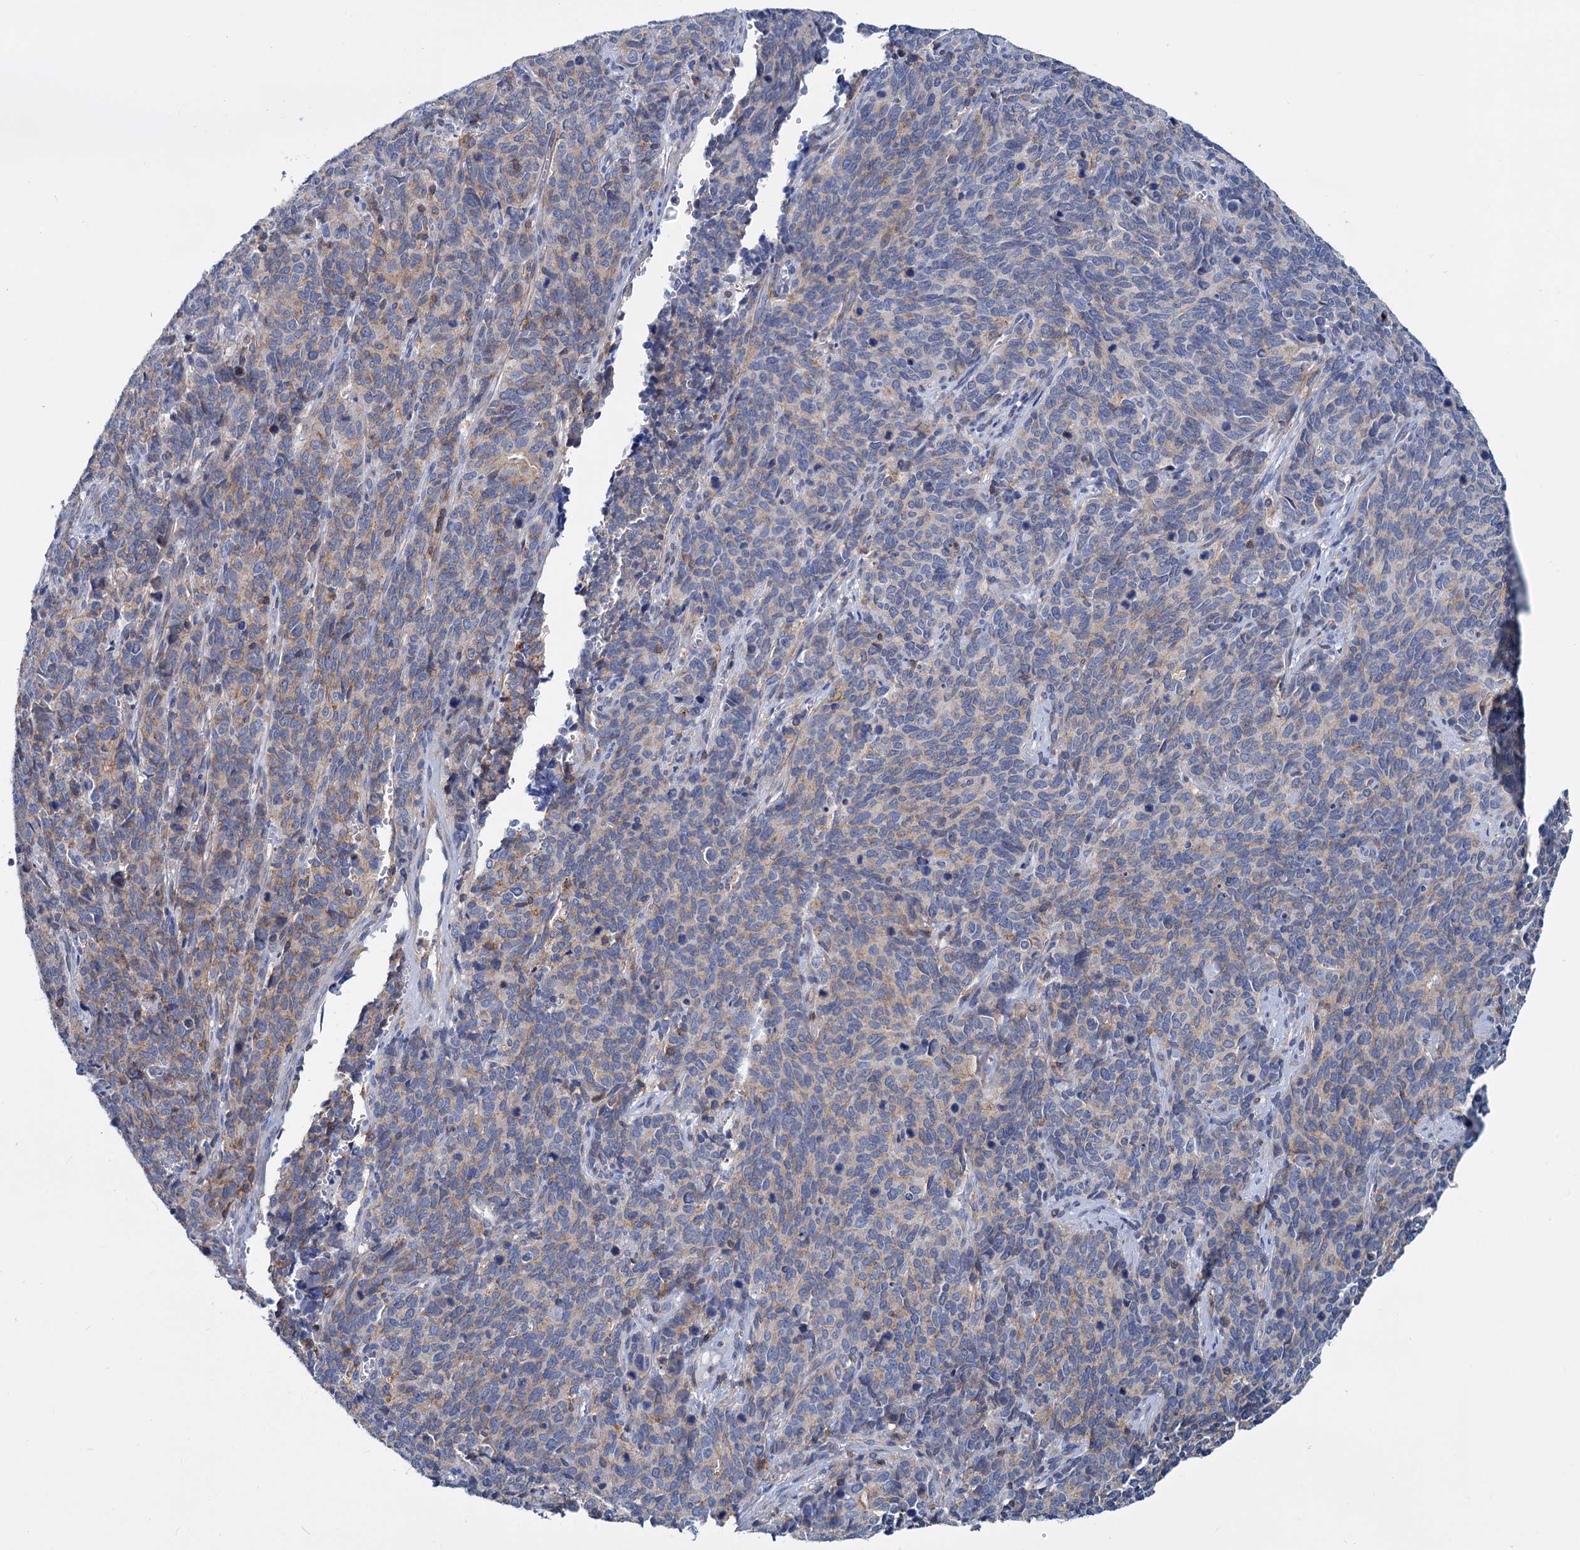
{"staining": {"intensity": "weak", "quantity": "25%-75%", "location": "cytoplasmic/membranous"}, "tissue": "cervical cancer", "cell_type": "Tumor cells", "image_type": "cancer", "snomed": [{"axis": "morphology", "description": "Squamous cell carcinoma, NOS"}, {"axis": "topography", "description": "Cervix"}], "caption": "Squamous cell carcinoma (cervical) was stained to show a protein in brown. There is low levels of weak cytoplasmic/membranous expression in approximately 25%-75% of tumor cells.", "gene": "LRCH4", "patient": {"sex": "female", "age": 60}}